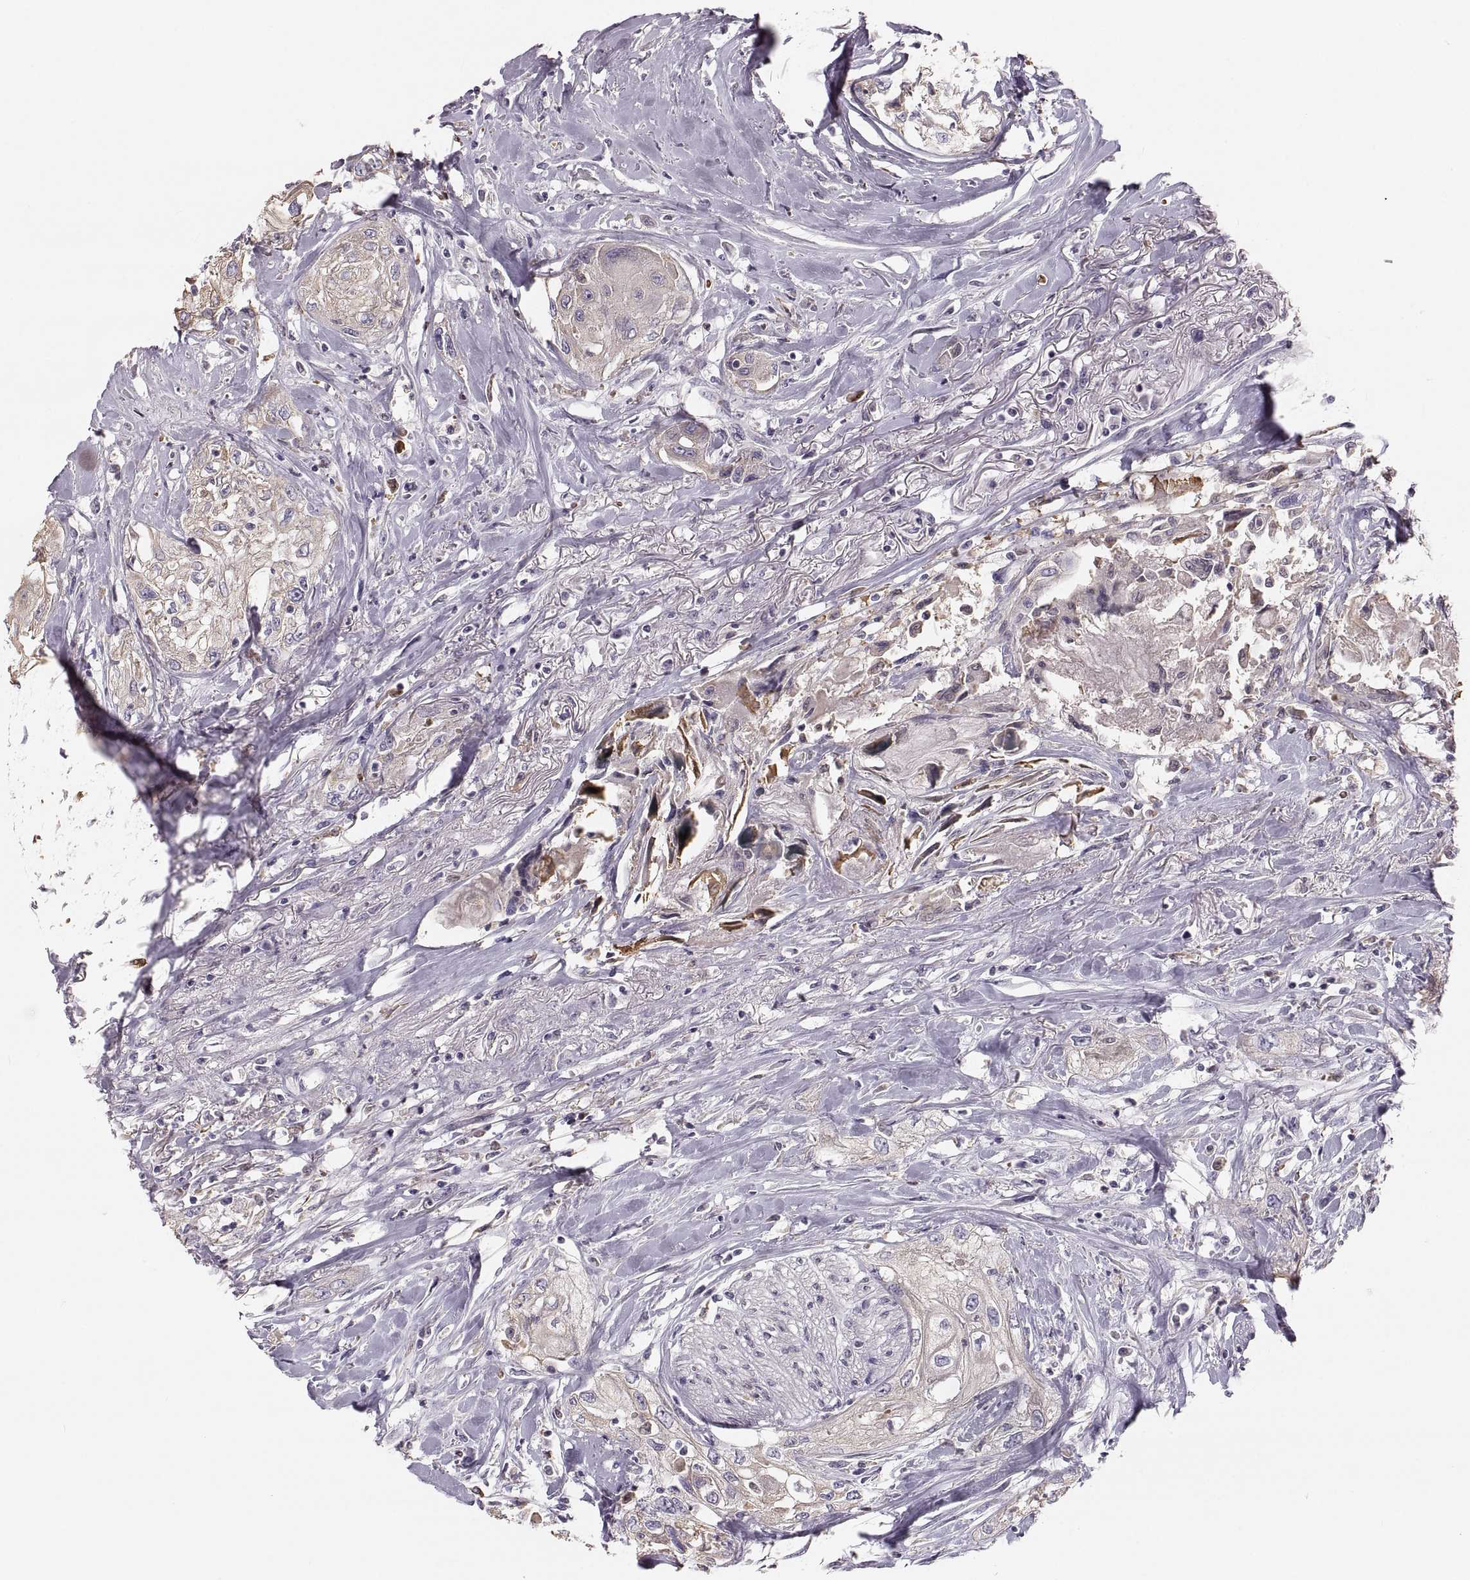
{"staining": {"intensity": "negative", "quantity": "none", "location": "none"}, "tissue": "head and neck cancer", "cell_type": "Tumor cells", "image_type": "cancer", "snomed": [{"axis": "morphology", "description": "Normal tissue, NOS"}, {"axis": "morphology", "description": "Squamous cell carcinoma, NOS"}, {"axis": "topography", "description": "Oral tissue"}, {"axis": "topography", "description": "Peripheral nerve tissue"}, {"axis": "topography", "description": "Head-Neck"}], "caption": "IHC of human squamous cell carcinoma (head and neck) displays no staining in tumor cells. (Brightfield microscopy of DAB immunohistochemistry (IHC) at high magnification).", "gene": "RUNDC3A", "patient": {"sex": "female", "age": 59}}